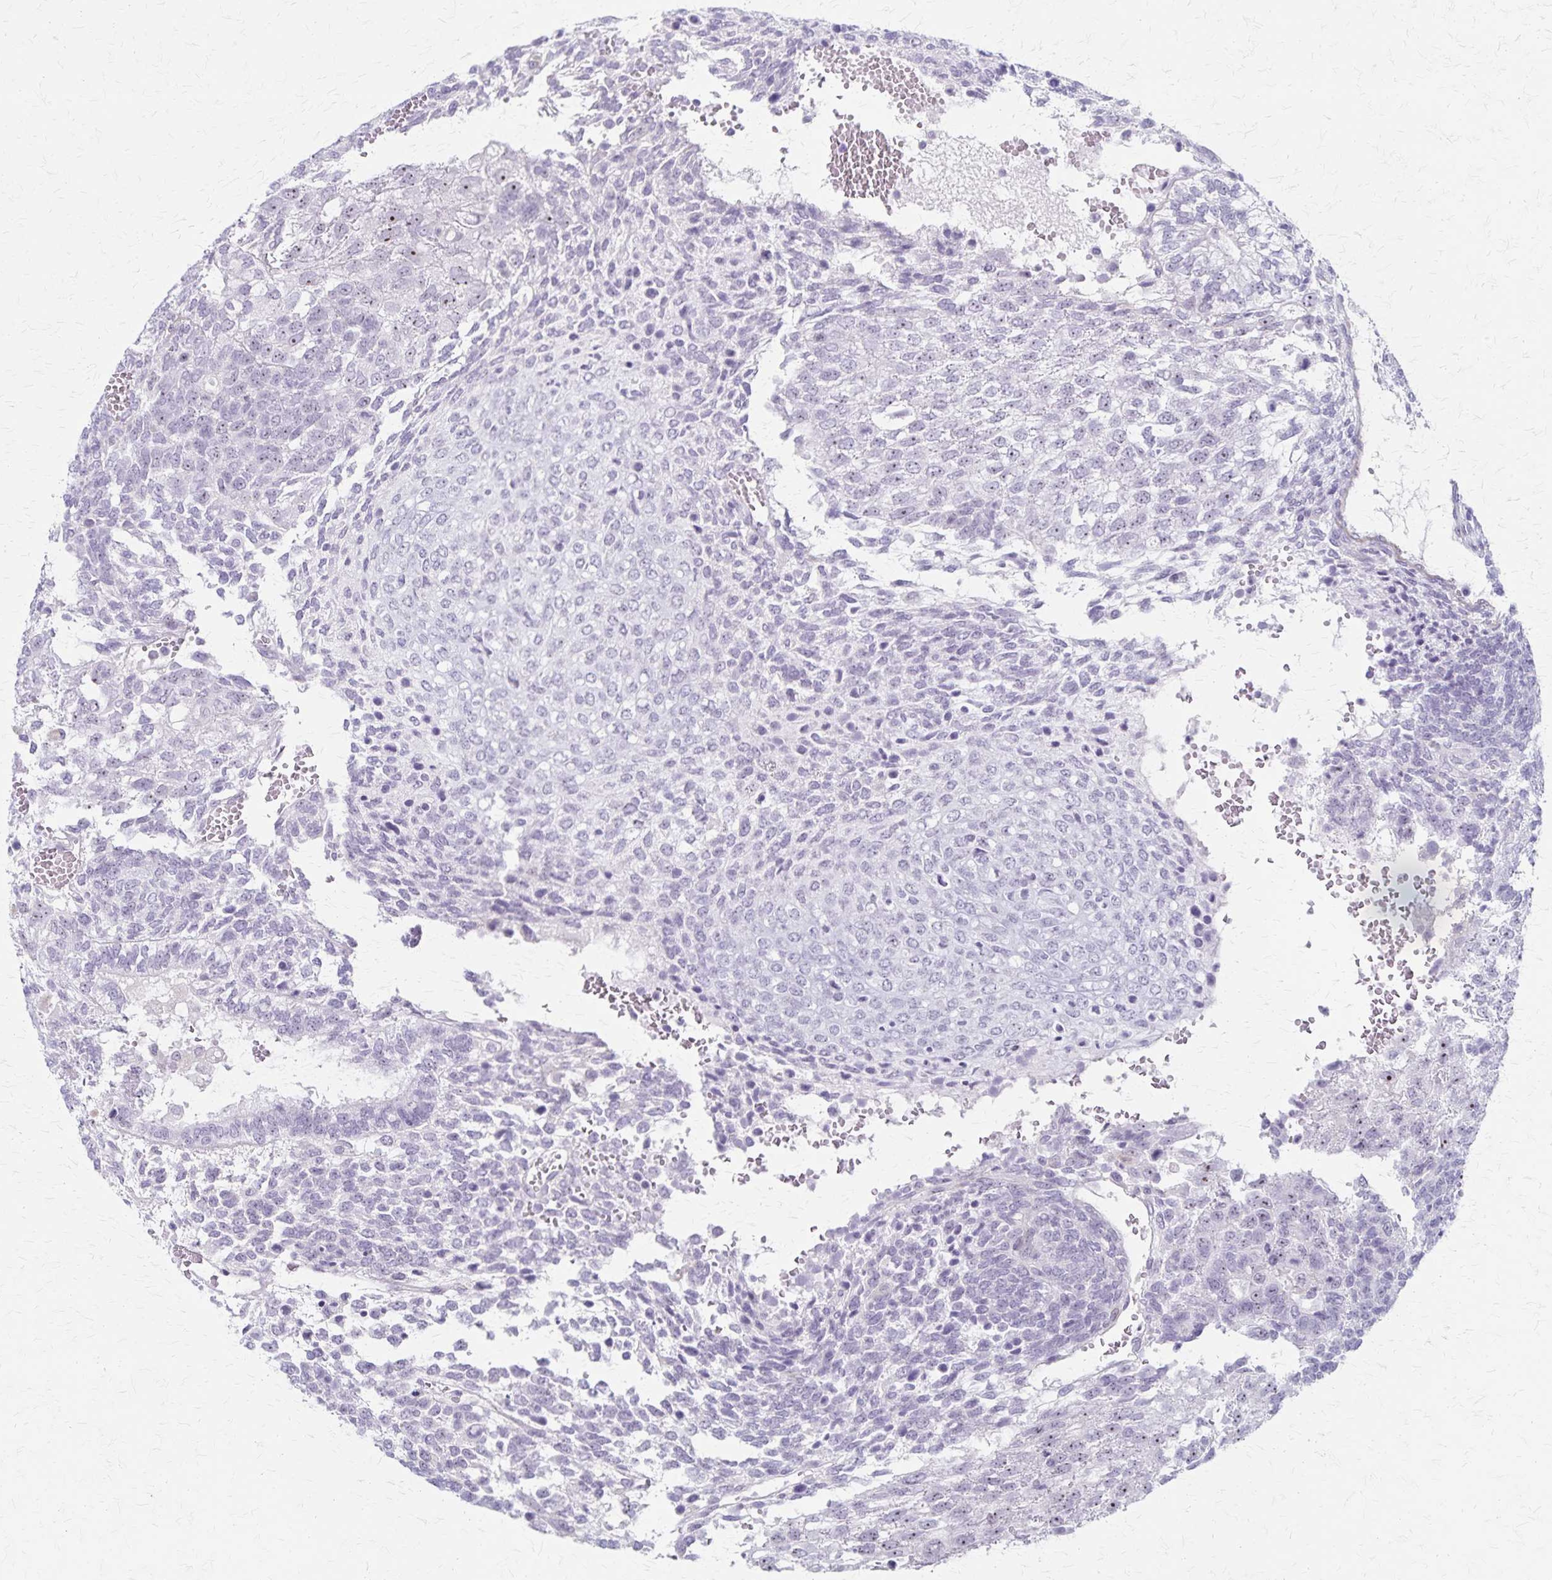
{"staining": {"intensity": "moderate", "quantity": "25%-75%", "location": "nuclear"}, "tissue": "testis cancer", "cell_type": "Tumor cells", "image_type": "cancer", "snomed": [{"axis": "morphology", "description": "Normal tissue, NOS"}, {"axis": "morphology", "description": "Carcinoma, Embryonal, NOS"}, {"axis": "topography", "description": "Testis"}, {"axis": "topography", "description": "Epididymis"}], "caption": "Immunohistochemical staining of embryonal carcinoma (testis) reveals medium levels of moderate nuclear protein expression in about 25%-75% of tumor cells. Using DAB (brown) and hematoxylin (blue) stains, captured at high magnification using brightfield microscopy.", "gene": "DLK2", "patient": {"sex": "male", "age": 23}}